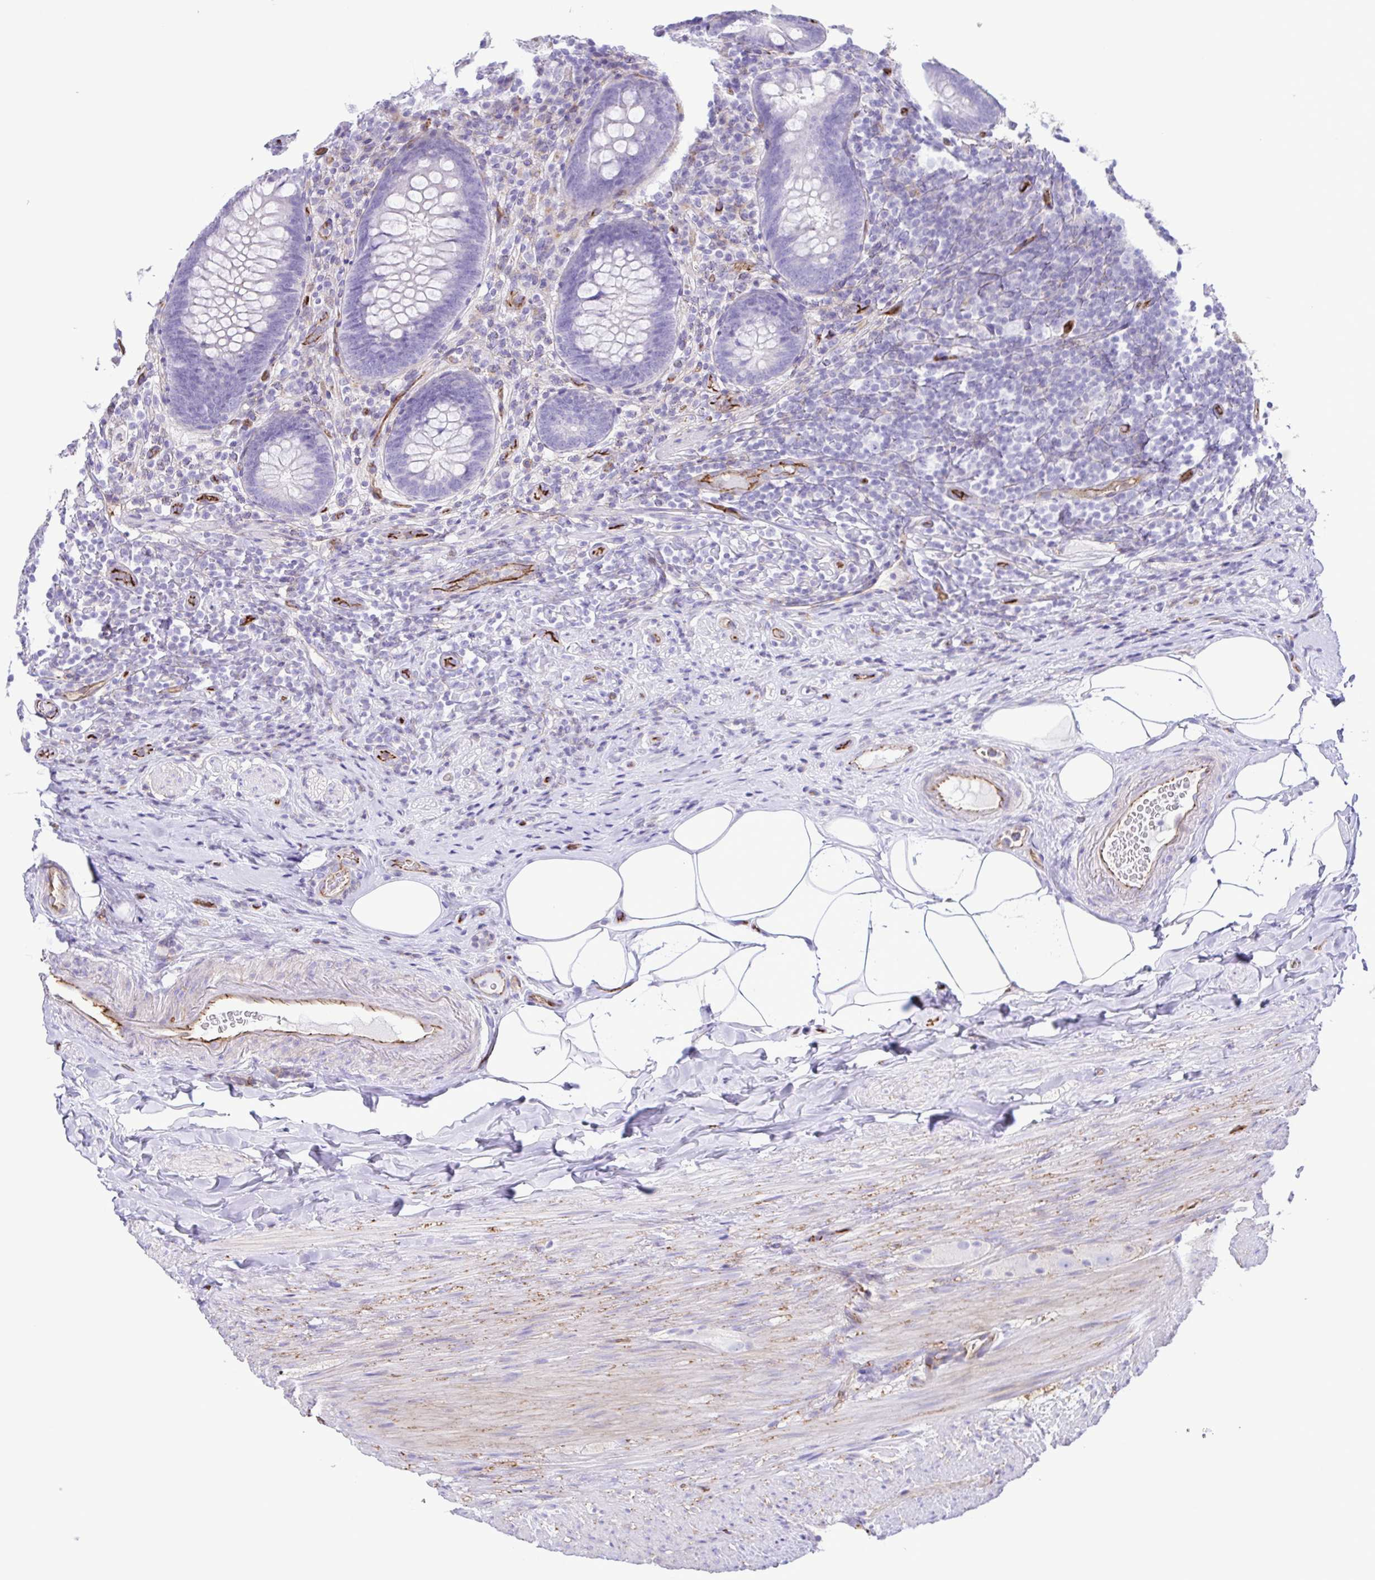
{"staining": {"intensity": "negative", "quantity": "none", "location": "none"}, "tissue": "appendix", "cell_type": "Glandular cells", "image_type": "normal", "snomed": [{"axis": "morphology", "description": "Normal tissue, NOS"}, {"axis": "topography", "description": "Appendix"}], "caption": "The IHC image has no significant expression in glandular cells of appendix.", "gene": "FLT1", "patient": {"sex": "male", "age": 47}}